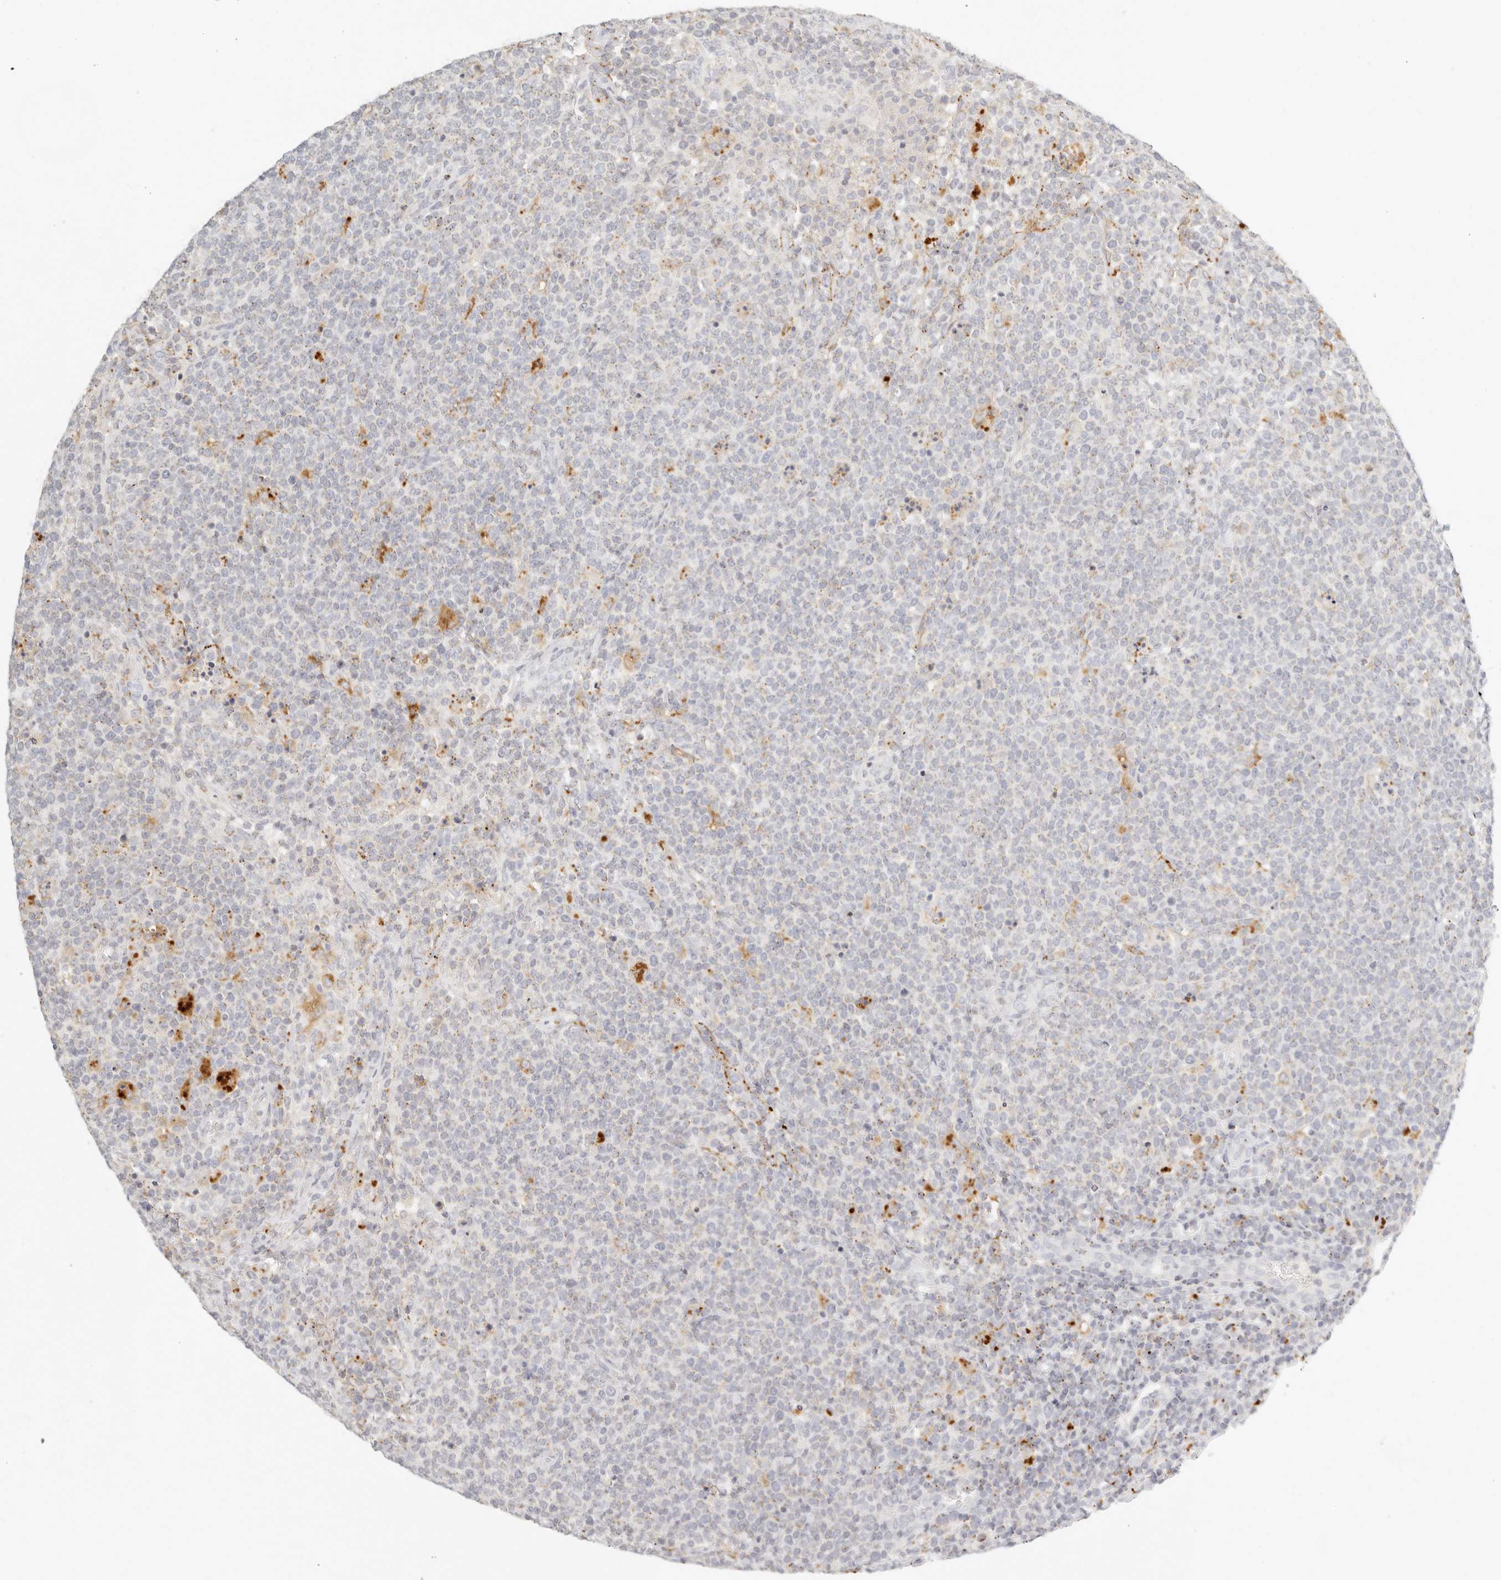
{"staining": {"intensity": "negative", "quantity": "none", "location": "none"}, "tissue": "lymphoma", "cell_type": "Tumor cells", "image_type": "cancer", "snomed": [{"axis": "morphology", "description": "Malignant lymphoma, non-Hodgkin's type, High grade"}, {"axis": "topography", "description": "Lymph node"}], "caption": "Histopathology image shows no significant protein expression in tumor cells of lymphoma.", "gene": "RNASET2", "patient": {"sex": "male", "age": 61}}